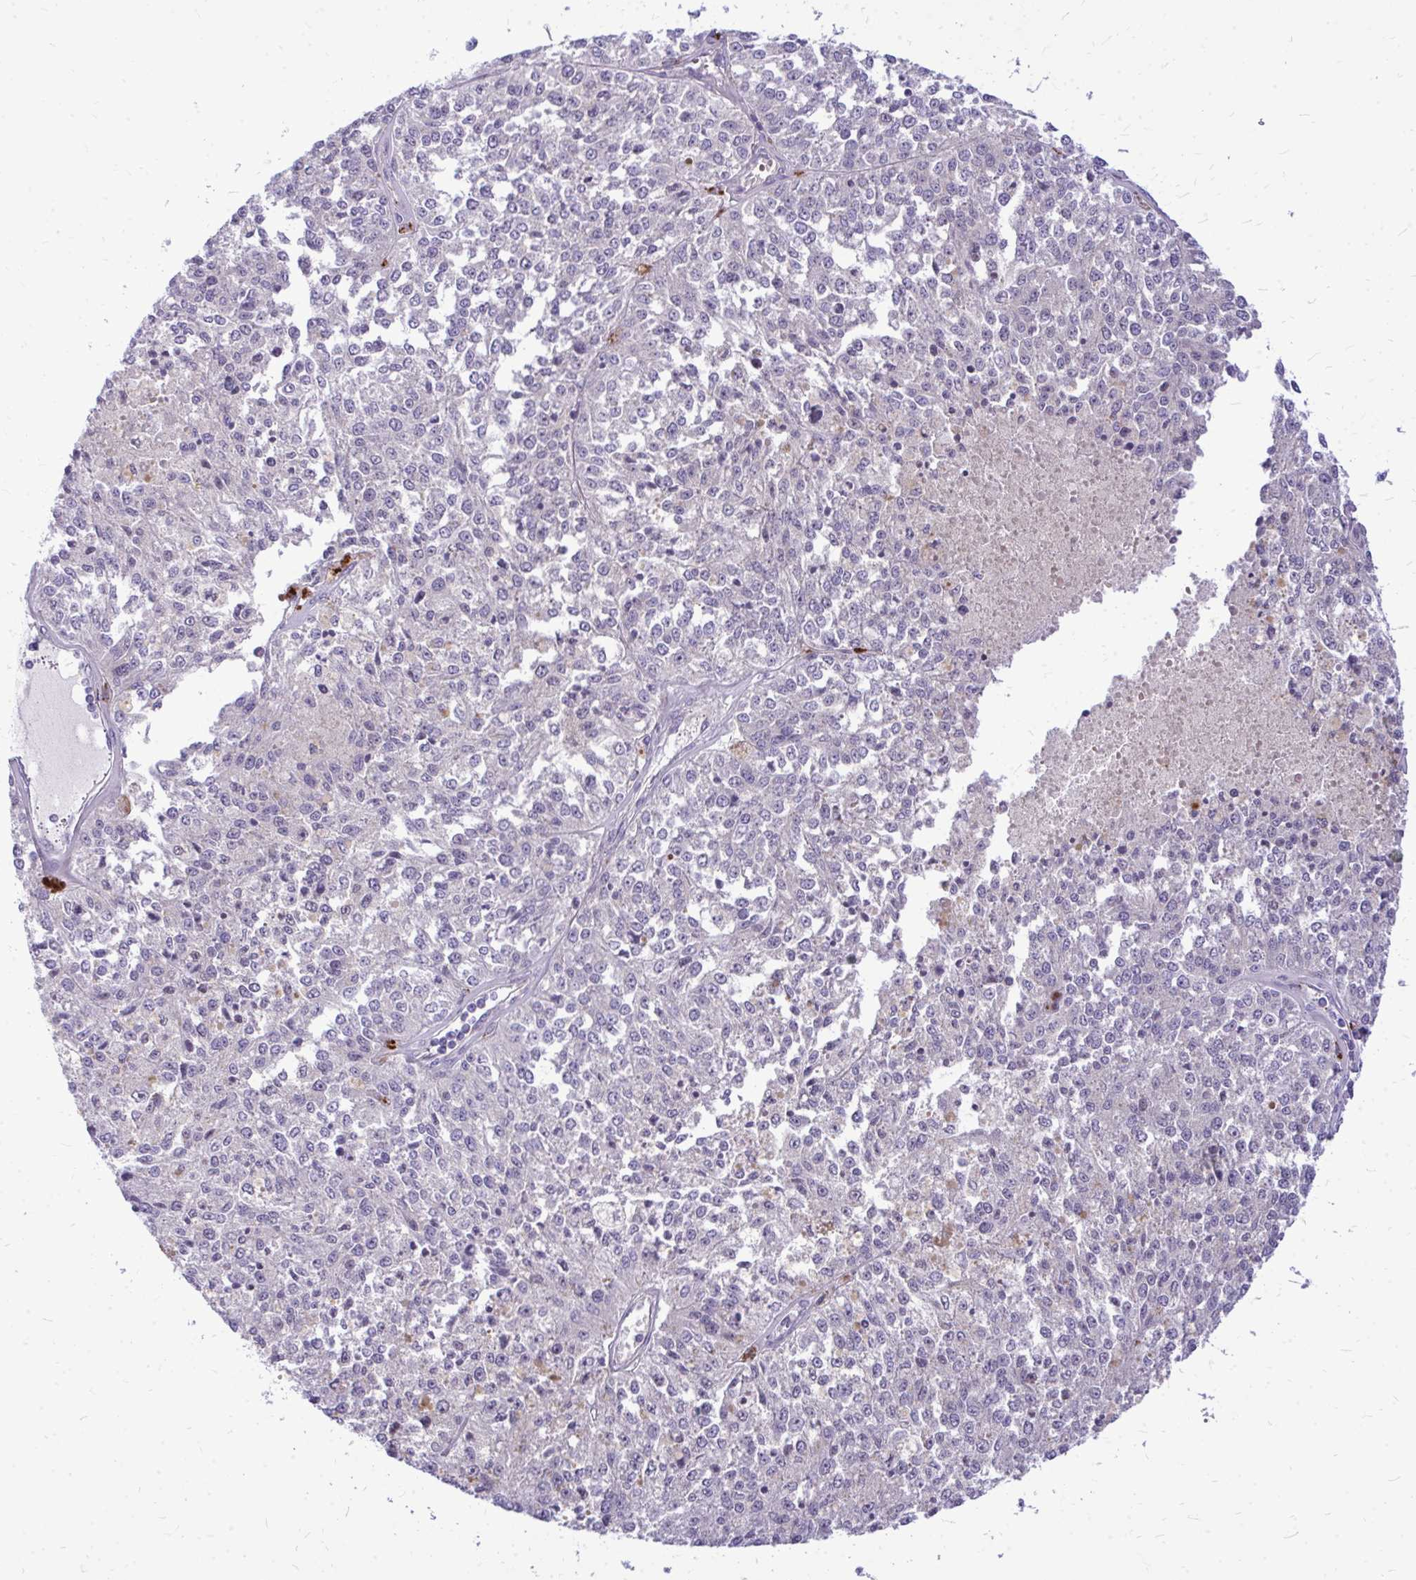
{"staining": {"intensity": "negative", "quantity": "none", "location": "none"}, "tissue": "melanoma", "cell_type": "Tumor cells", "image_type": "cancer", "snomed": [{"axis": "morphology", "description": "Malignant melanoma, Metastatic site"}, {"axis": "topography", "description": "Lymph node"}], "caption": "An IHC photomicrograph of melanoma is shown. There is no staining in tumor cells of melanoma.", "gene": "ZSCAN25", "patient": {"sex": "female", "age": 64}}